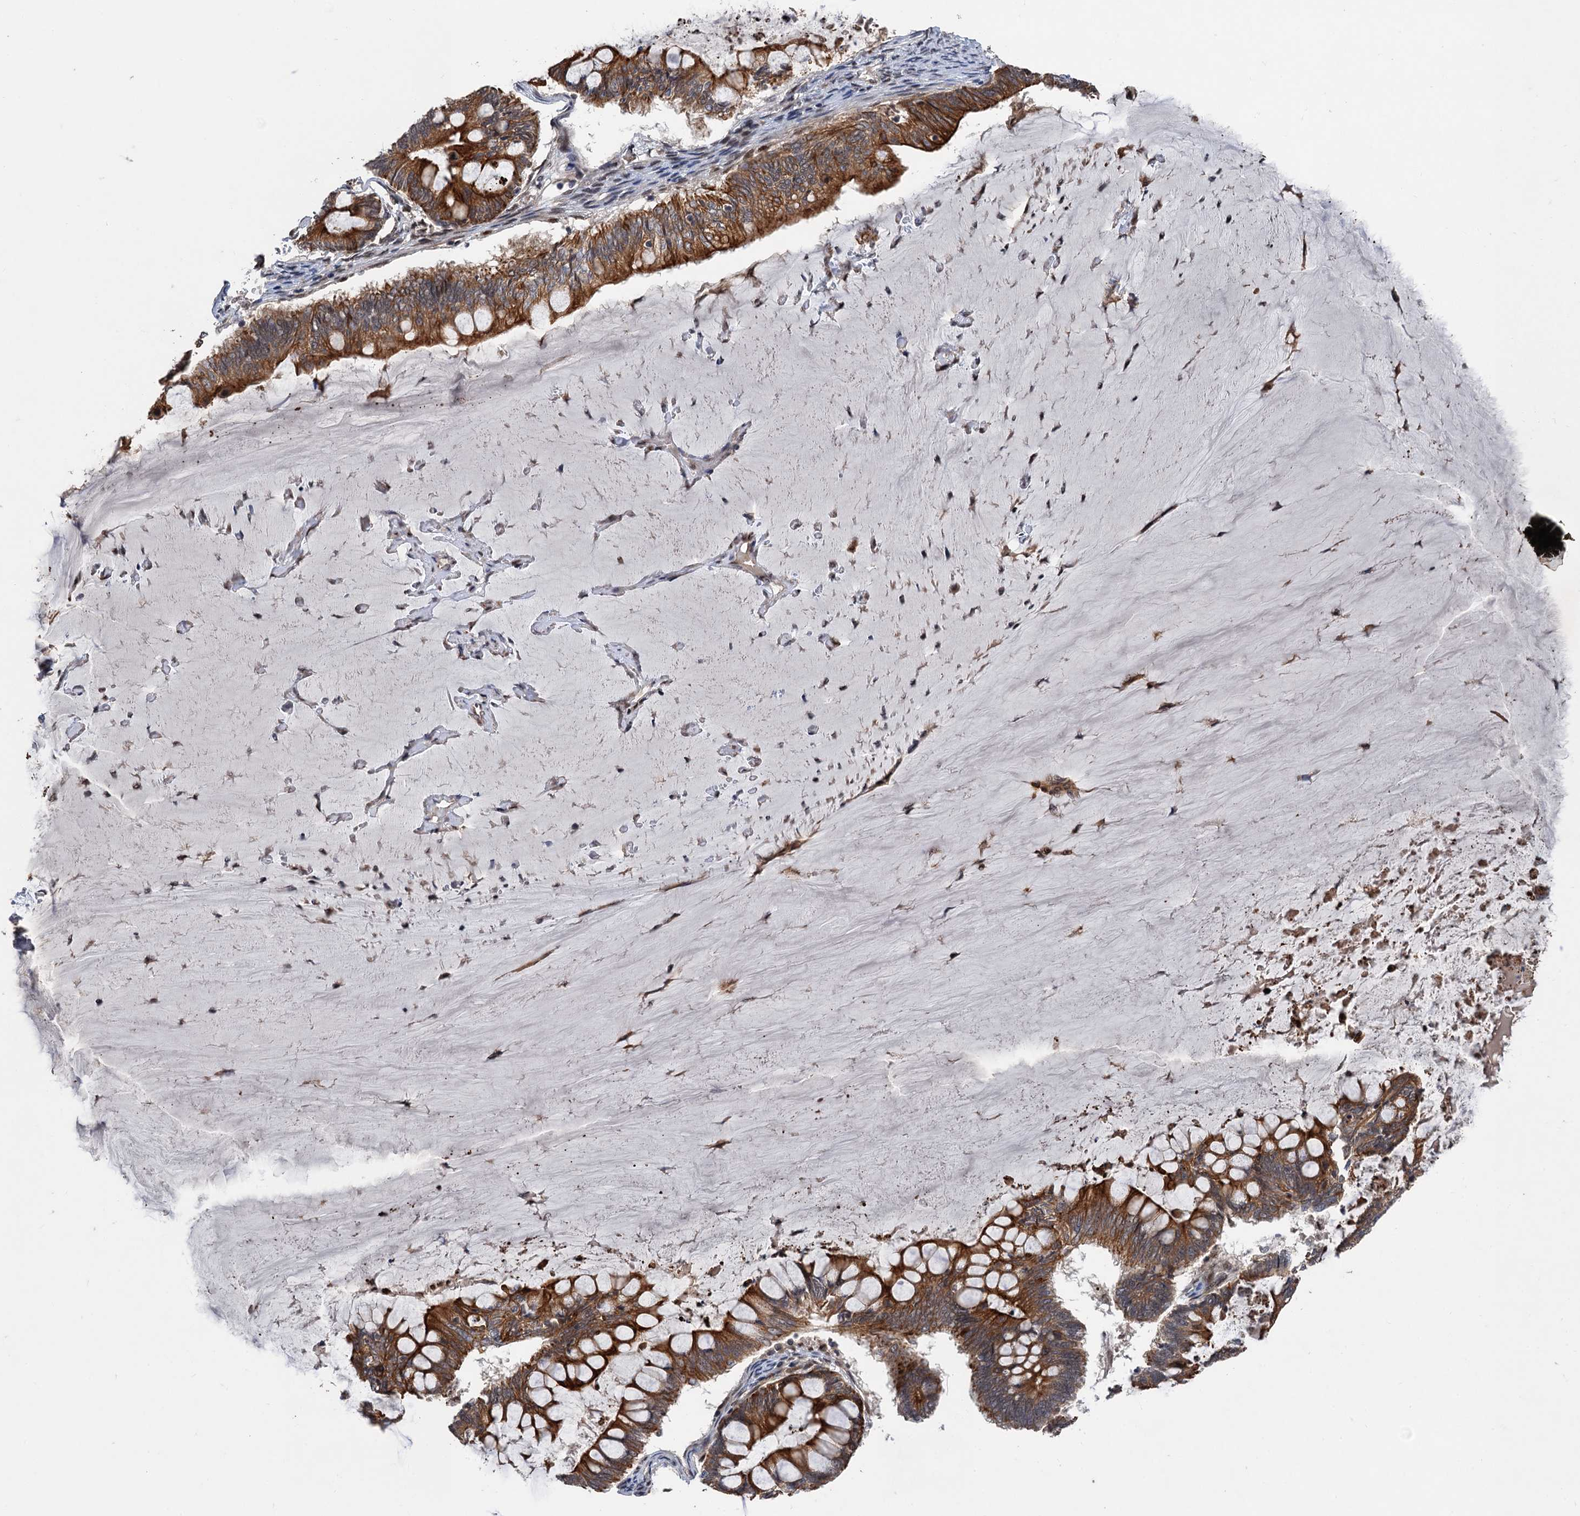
{"staining": {"intensity": "strong", "quantity": ">75%", "location": "cytoplasmic/membranous"}, "tissue": "ovarian cancer", "cell_type": "Tumor cells", "image_type": "cancer", "snomed": [{"axis": "morphology", "description": "Cystadenocarcinoma, mucinous, NOS"}, {"axis": "topography", "description": "Ovary"}], "caption": "Immunohistochemical staining of mucinous cystadenocarcinoma (ovarian) demonstrates high levels of strong cytoplasmic/membranous protein positivity in about >75% of tumor cells. (Stains: DAB in brown, nuclei in blue, Microscopy: brightfield microscopy at high magnification).", "gene": "TTC31", "patient": {"sex": "female", "age": 61}}